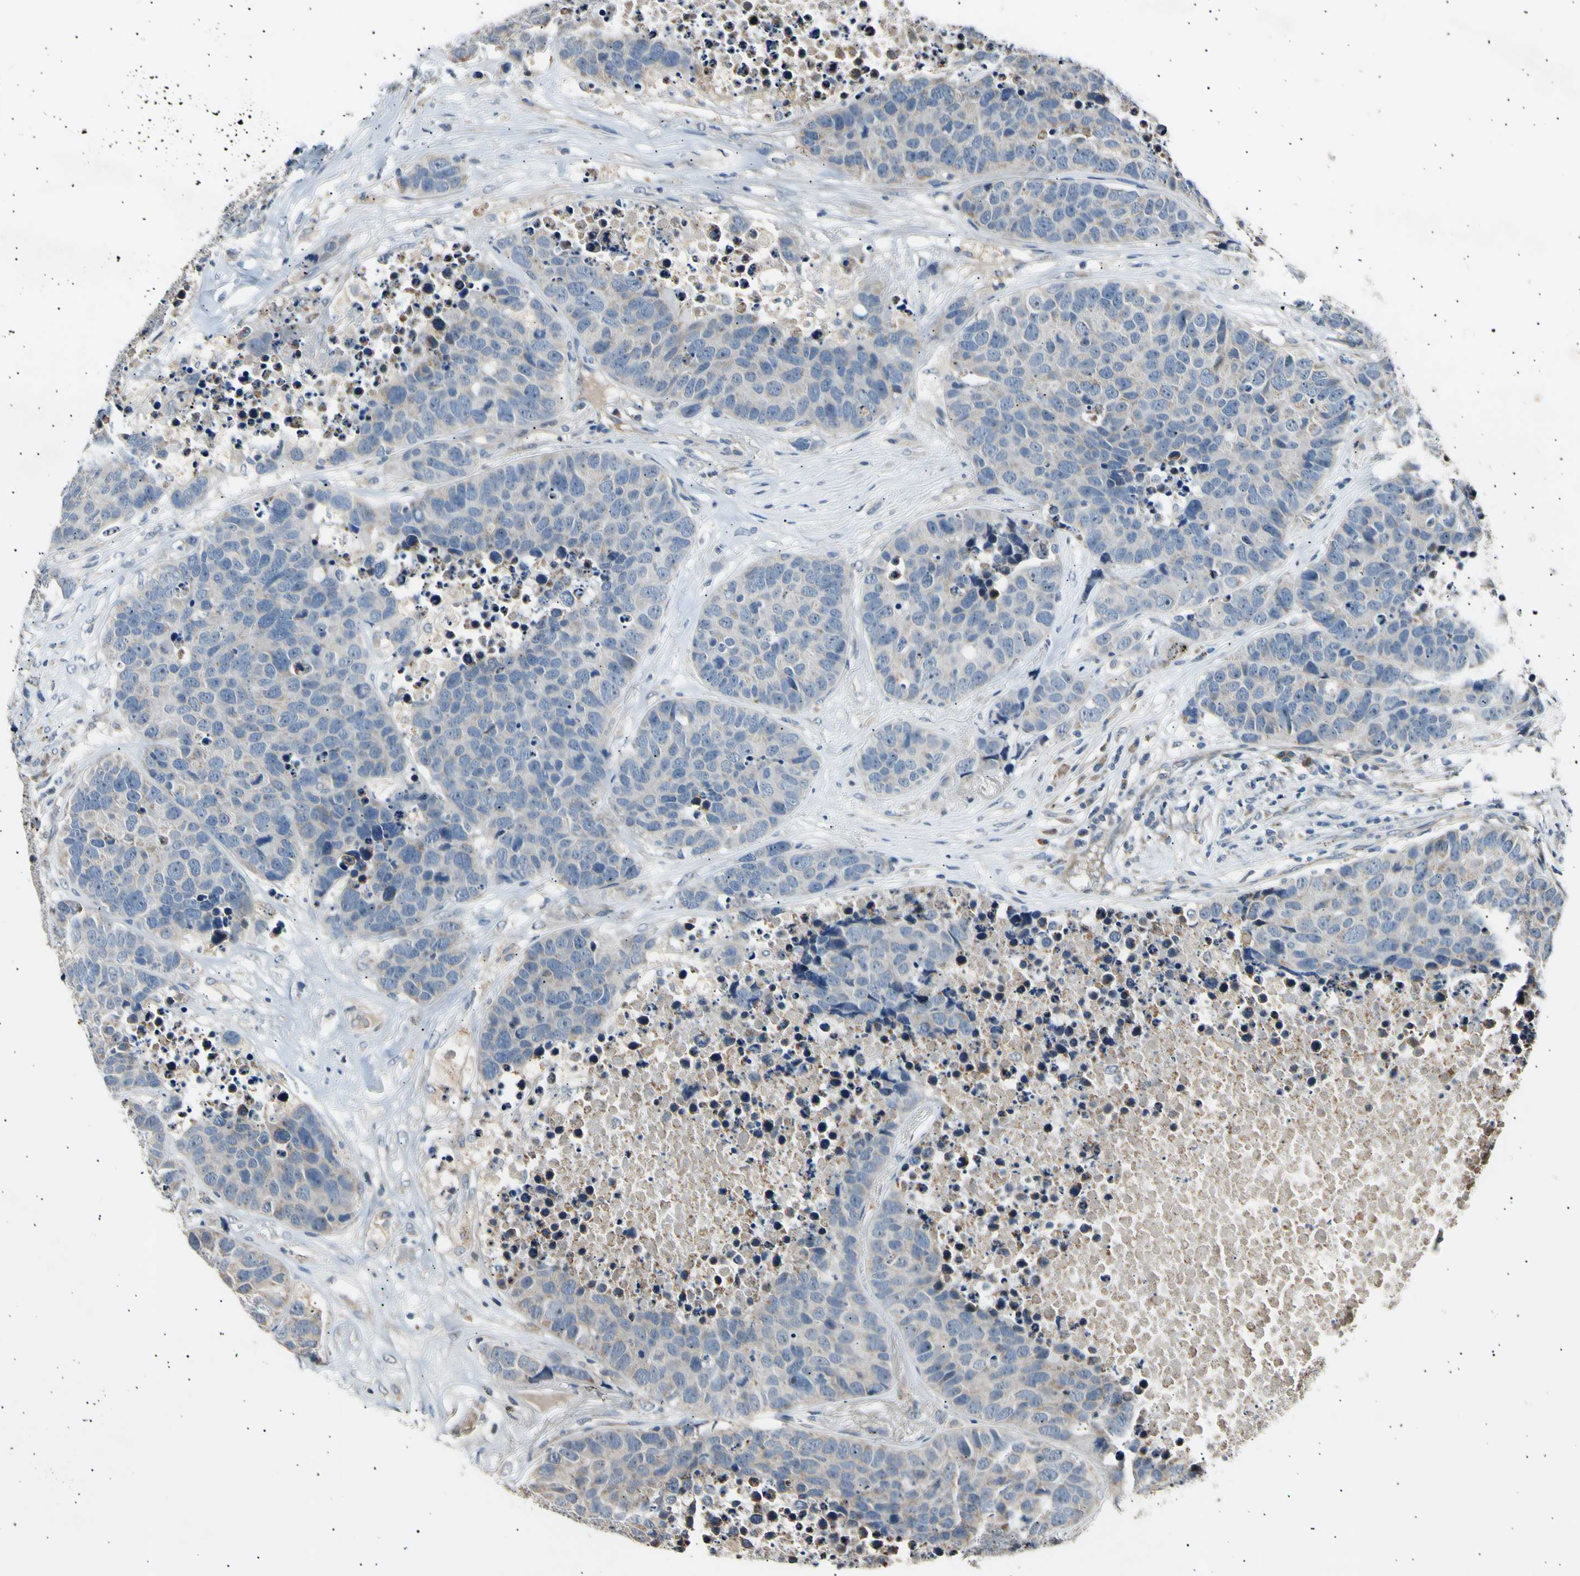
{"staining": {"intensity": "weak", "quantity": ">75%", "location": "cytoplasmic/membranous"}, "tissue": "carcinoid", "cell_type": "Tumor cells", "image_type": "cancer", "snomed": [{"axis": "morphology", "description": "Carcinoid, malignant, NOS"}, {"axis": "topography", "description": "Lung"}], "caption": "Immunohistochemical staining of human malignant carcinoid exhibits weak cytoplasmic/membranous protein expression in approximately >75% of tumor cells. (Brightfield microscopy of DAB IHC at high magnification).", "gene": "ITGA6", "patient": {"sex": "male", "age": 60}}